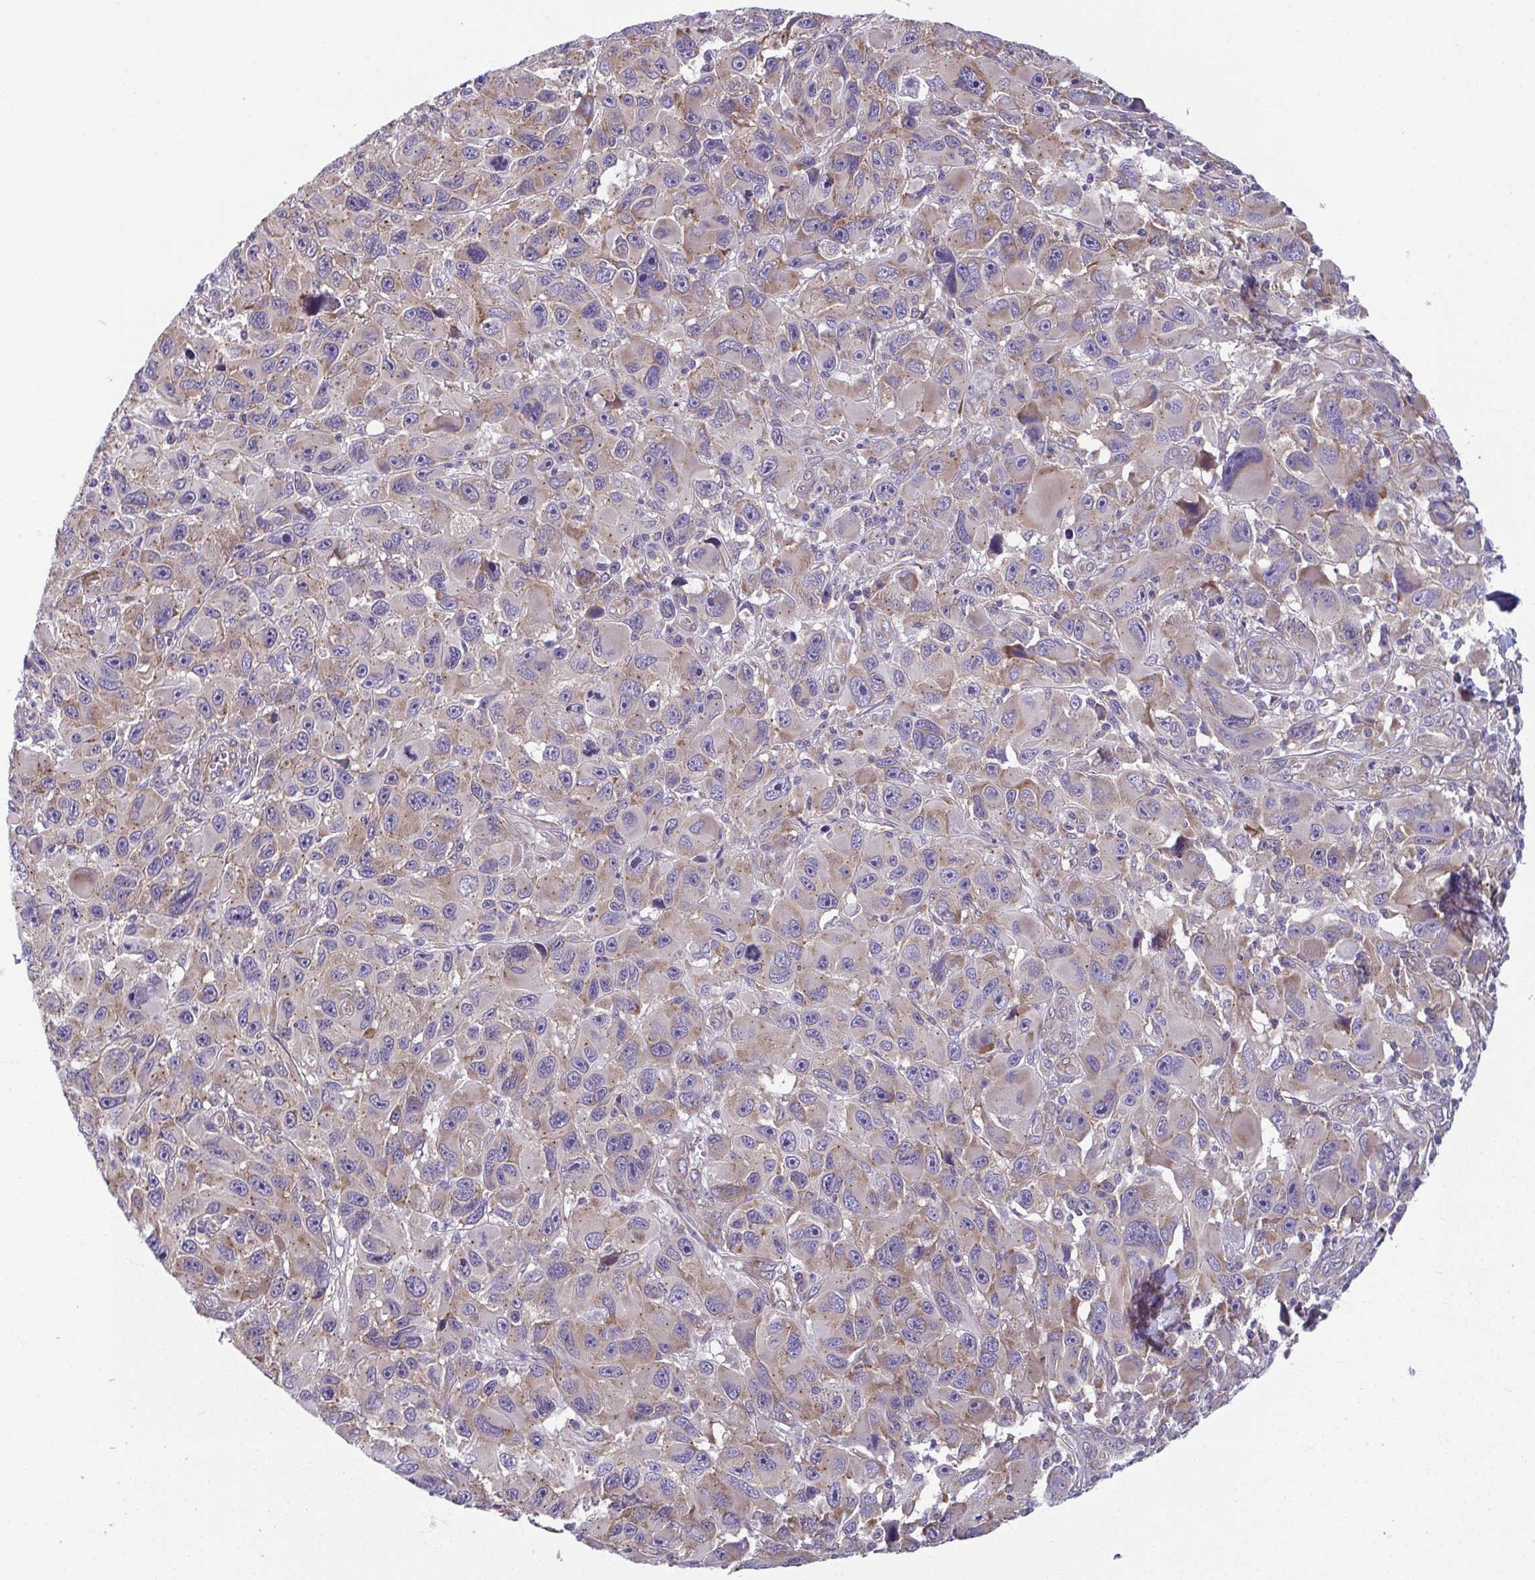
{"staining": {"intensity": "weak", "quantity": "25%-75%", "location": "cytoplasmic/membranous"}, "tissue": "melanoma", "cell_type": "Tumor cells", "image_type": "cancer", "snomed": [{"axis": "morphology", "description": "Malignant melanoma, NOS"}, {"axis": "topography", "description": "Skin"}], "caption": "Immunohistochemical staining of human malignant melanoma displays low levels of weak cytoplasmic/membranous expression in approximately 25%-75% of tumor cells.", "gene": "TMEM108", "patient": {"sex": "male", "age": 53}}